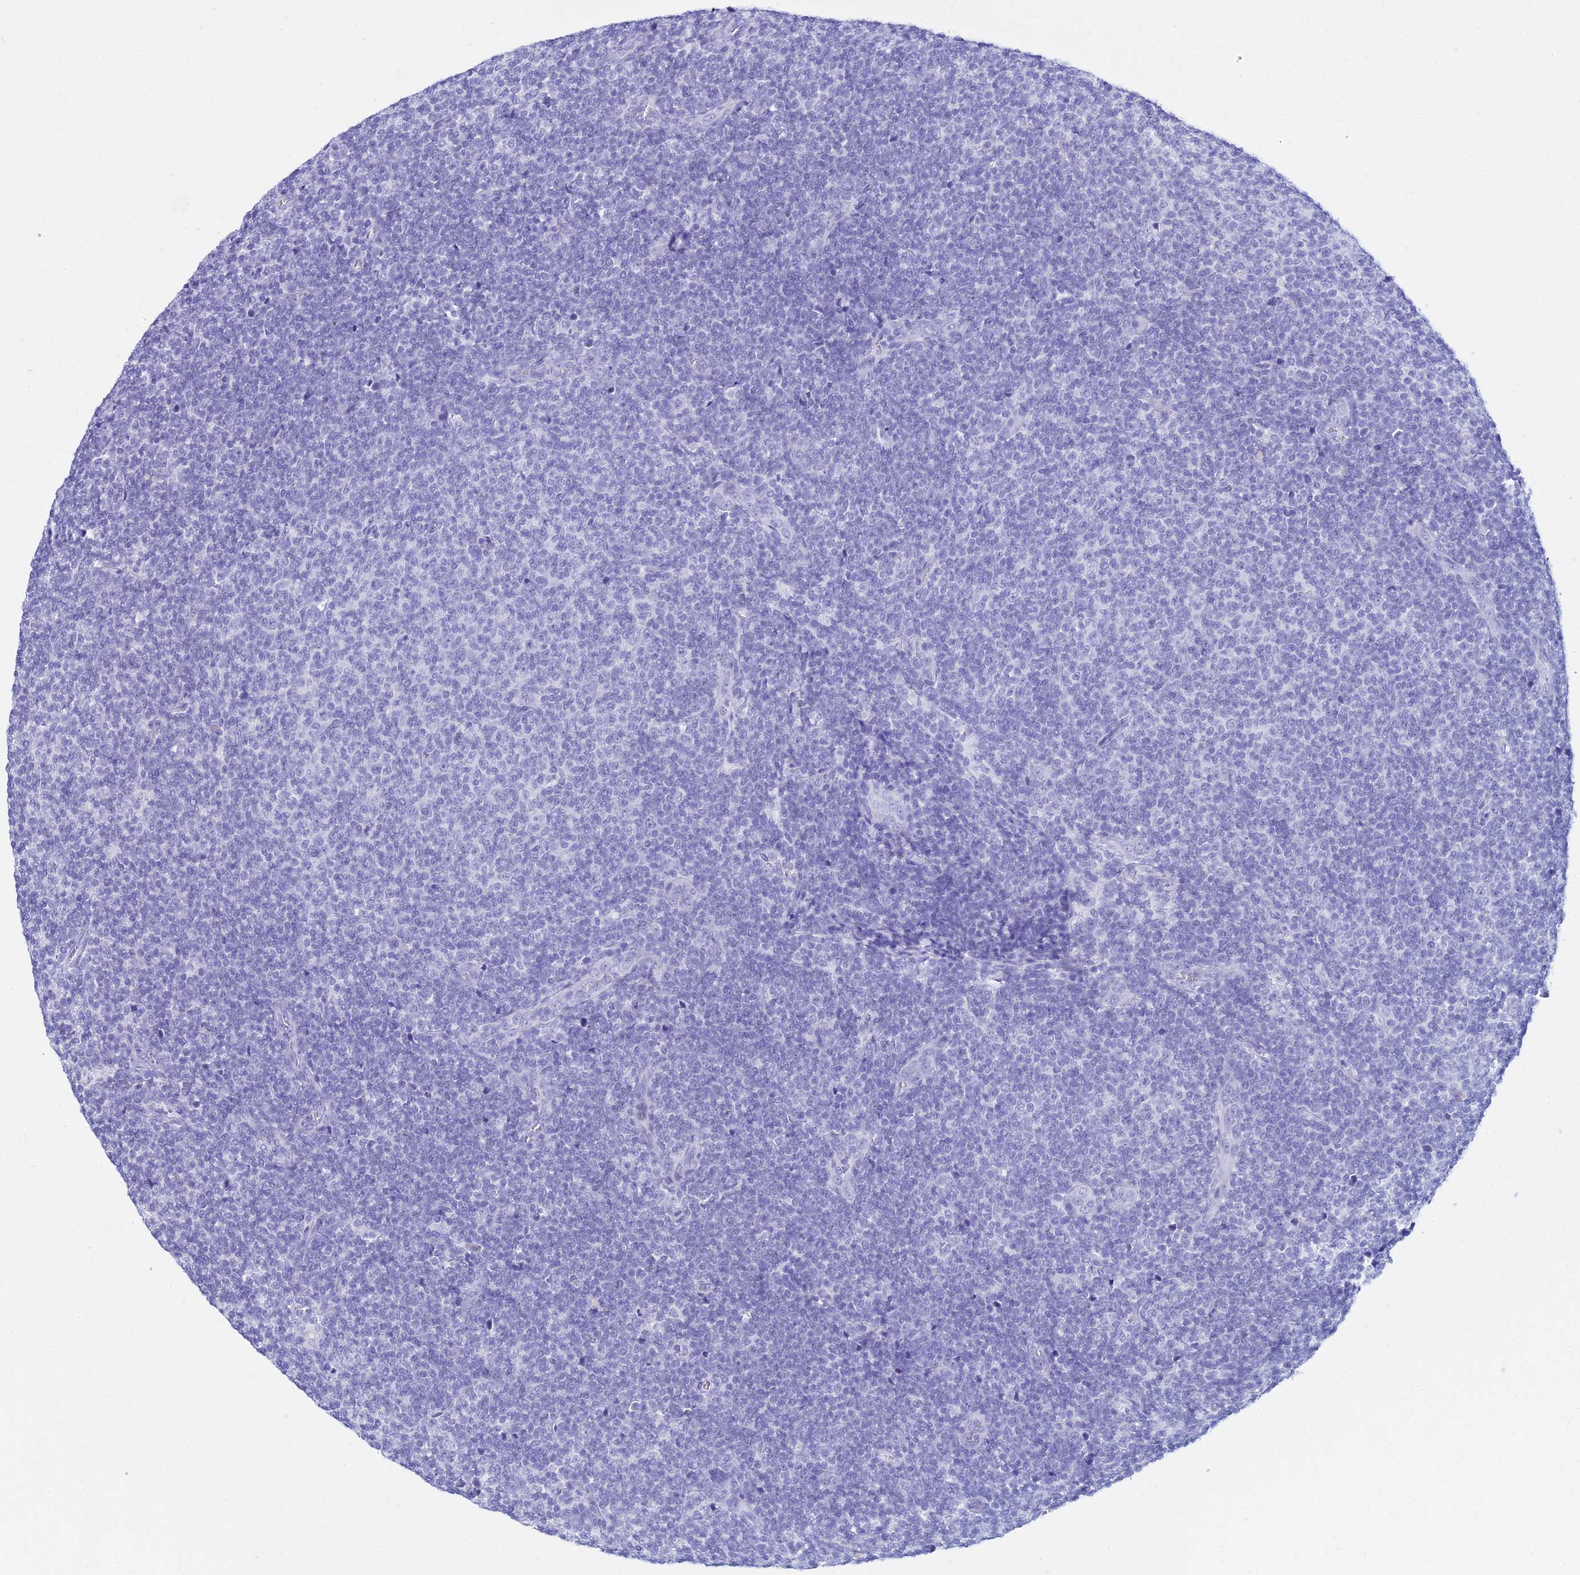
{"staining": {"intensity": "negative", "quantity": "none", "location": "none"}, "tissue": "lymphoma", "cell_type": "Tumor cells", "image_type": "cancer", "snomed": [{"axis": "morphology", "description": "Malignant lymphoma, non-Hodgkin's type, Low grade"}, {"axis": "topography", "description": "Lymph node"}], "caption": "Immunohistochemistry (IHC) photomicrograph of neoplastic tissue: human lymphoma stained with DAB (3,3'-diaminobenzidine) exhibits no significant protein staining in tumor cells. (Brightfield microscopy of DAB immunohistochemistry at high magnification).", "gene": "ZNF442", "patient": {"sex": "male", "age": 66}}